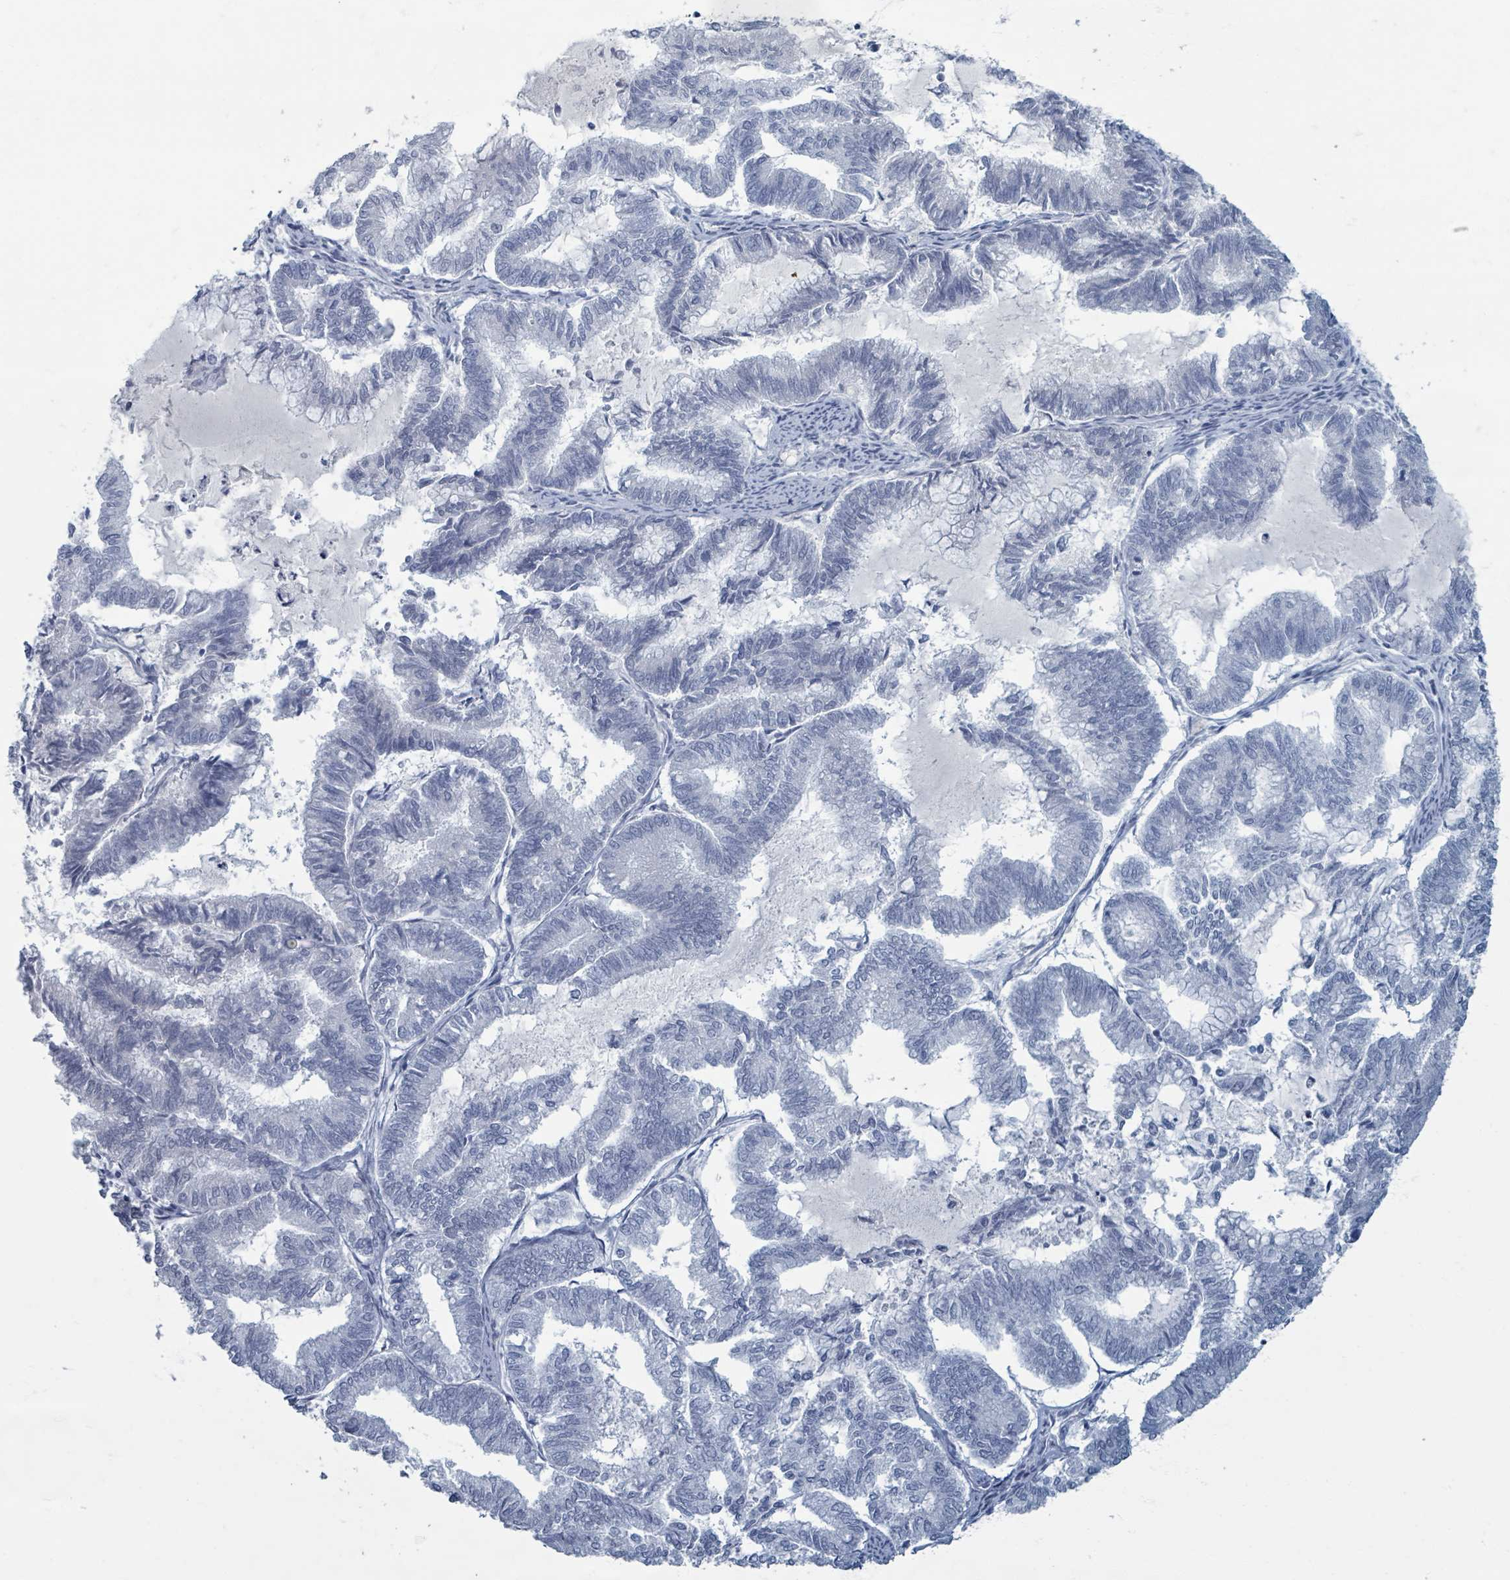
{"staining": {"intensity": "negative", "quantity": "none", "location": "none"}, "tissue": "endometrial cancer", "cell_type": "Tumor cells", "image_type": "cancer", "snomed": [{"axis": "morphology", "description": "Adenocarcinoma, NOS"}, {"axis": "topography", "description": "Endometrium"}], "caption": "High magnification brightfield microscopy of endometrial cancer (adenocarcinoma) stained with DAB (brown) and counterstained with hematoxylin (blue): tumor cells show no significant staining.", "gene": "TAS2R1", "patient": {"sex": "female", "age": 79}}